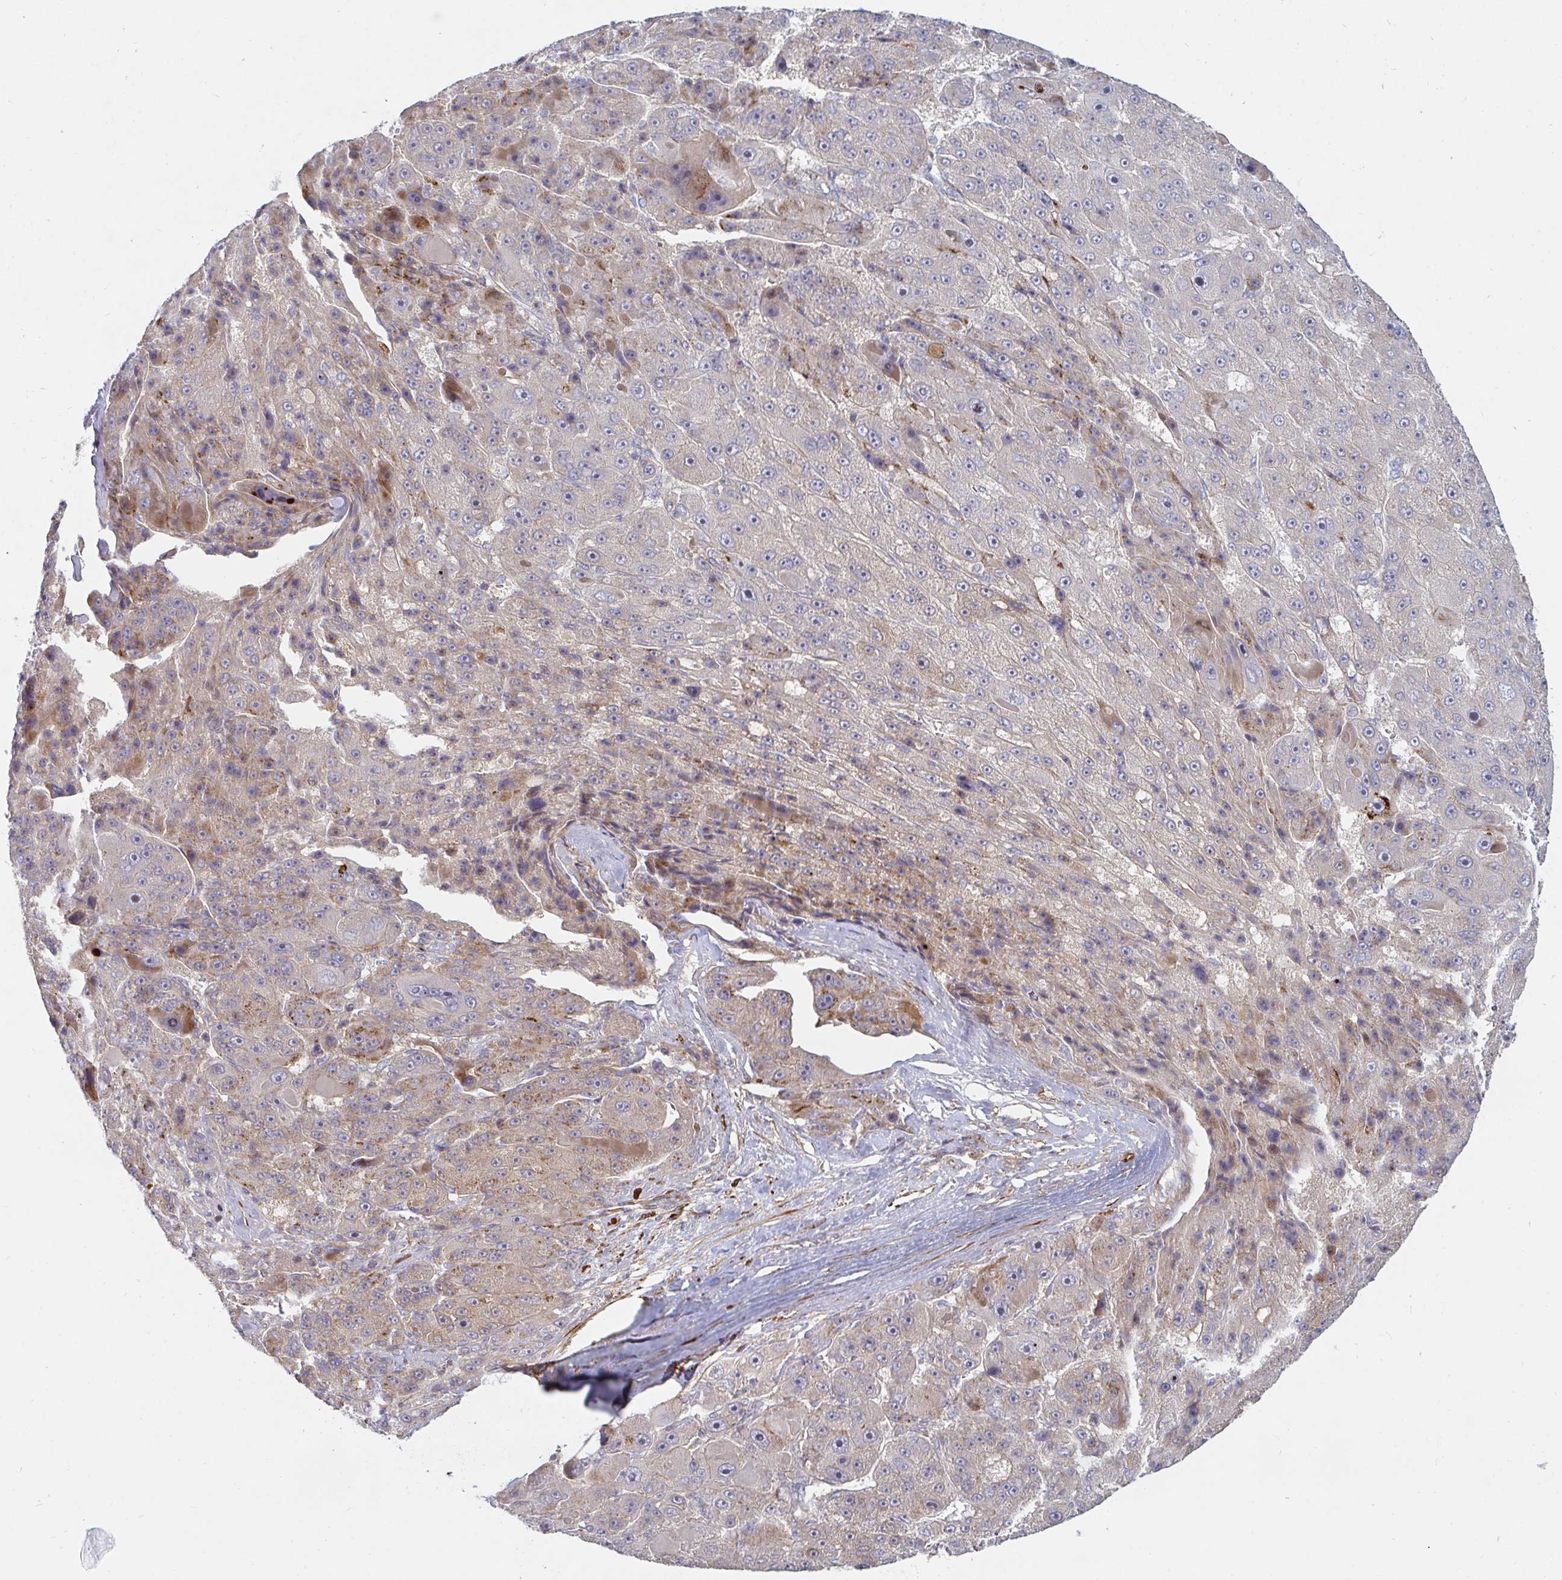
{"staining": {"intensity": "weak", "quantity": "<25%", "location": "cytoplasmic/membranous"}, "tissue": "liver cancer", "cell_type": "Tumor cells", "image_type": "cancer", "snomed": [{"axis": "morphology", "description": "Carcinoma, Hepatocellular, NOS"}, {"axis": "topography", "description": "Liver"}], "caption": "High power microscopy image of an immunohistochemistry (IHC) micrograph of liver cancer, revealing no significant expression in tumor cells.", "gene": "SSH2", "patient": {"sex": "male", "age": 76}}